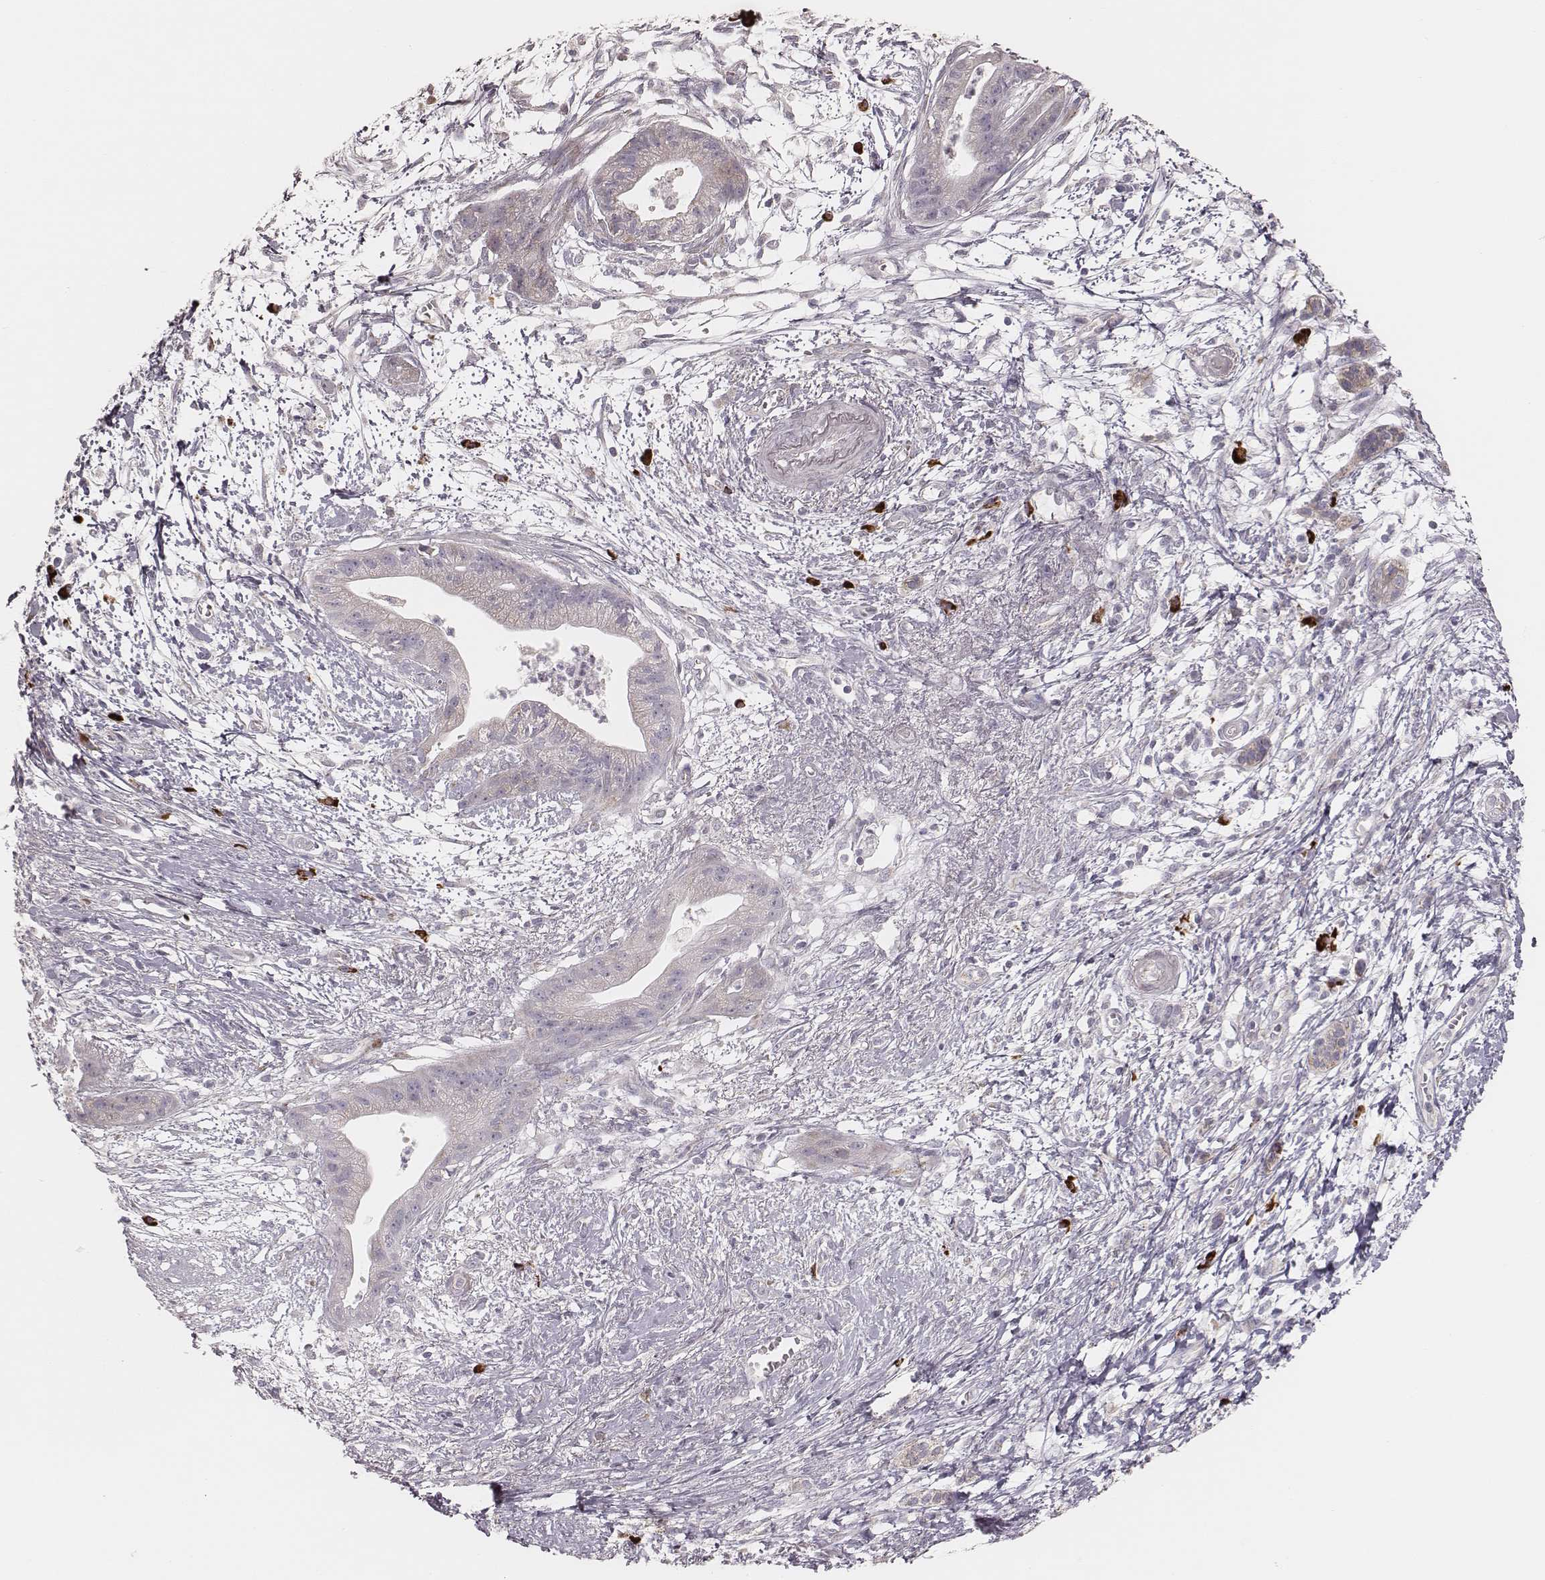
{"staining": {"intensity": "weak", "quantity": "<25%", "location": "cytoplasmic/membranous"}, "tissue": "pancreatic cancer", "cell_type": "Tumor cells", "image_type": "cancer", "snomed": [{"axis": "morphology", "description": "Normal tissue, NOS"}, {"axis": "morphology", "description": "Adenocarcinoma, NOS"}, {"axis": "topography", "description": "Lymph node"}, {"axis": "topography", "description": "Pancreas"}], "caption": "Immunohistochemistry (IHC) of human pancreatic cancer demonstrates no expression in tumor cells. (DAB immunohistochemistry with hematoxylin counter stain).", "gene": "KIF5C", "patient": {"sex": "female", "age": 58}}